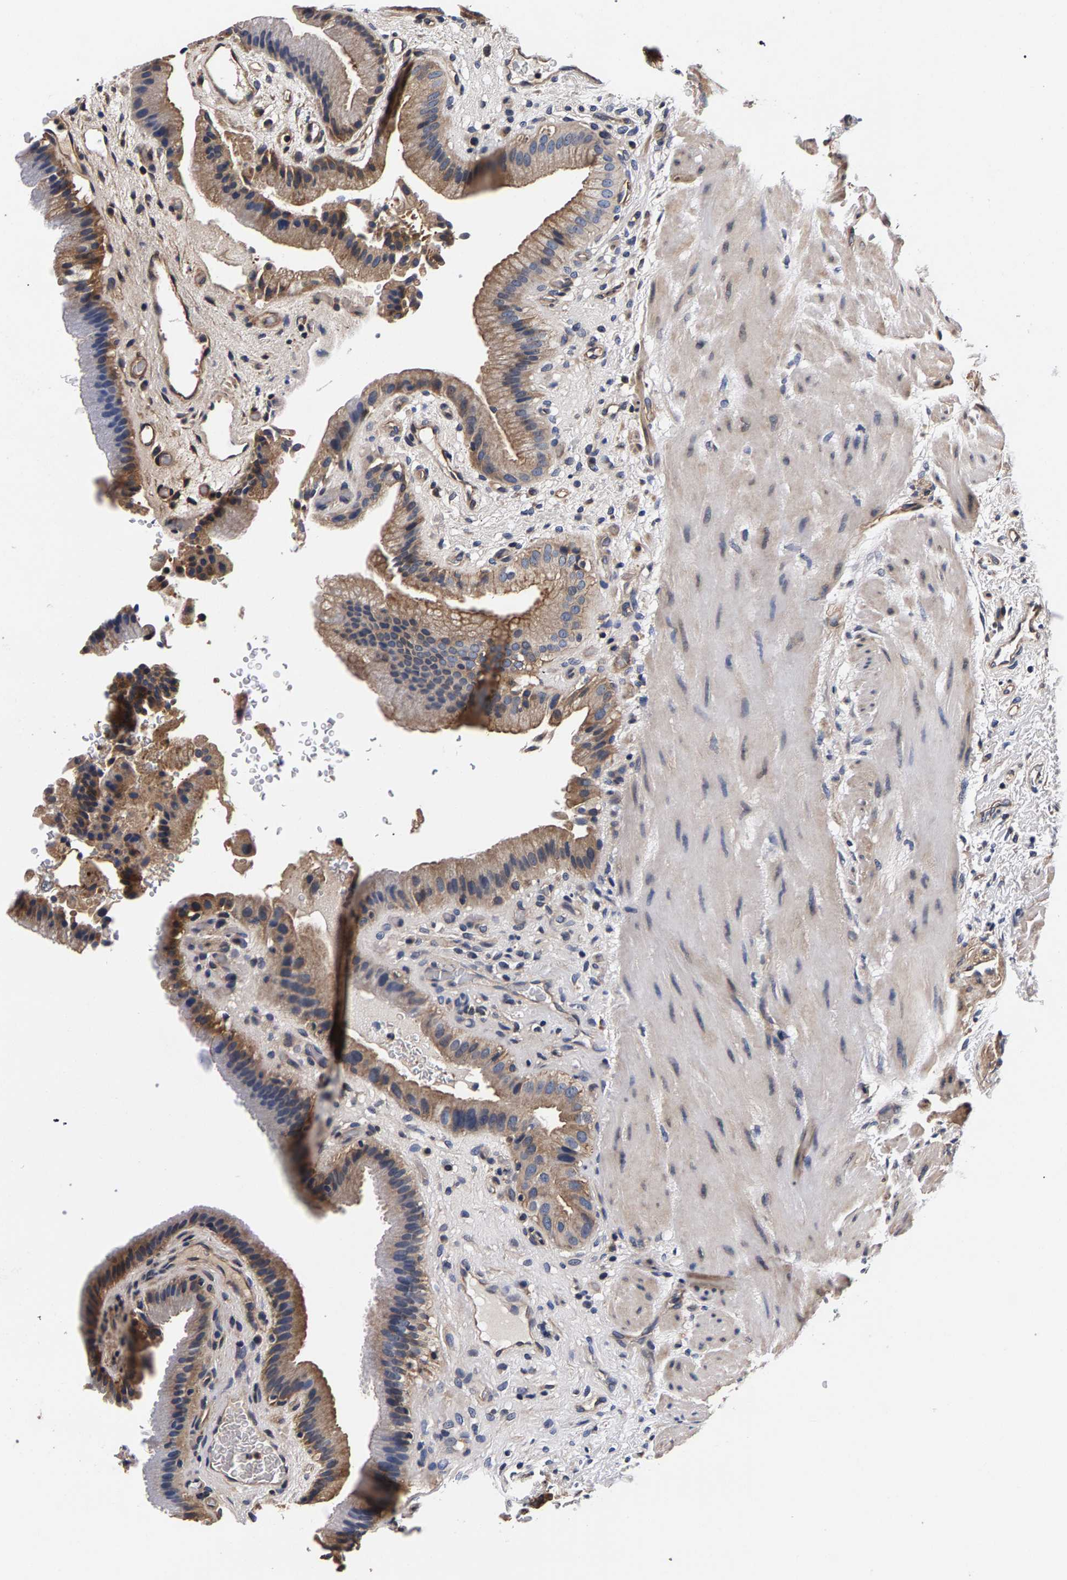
{"staining": {"intensity": "moderate", "quantity": ">75%", "location": "cytoplasmic/membranous"}, "tissue": "gallbladder", "cell_type": "Glandular cells", "image_type": "normal", "snomed": [{"axis": "morphology", "description": "Normal tissue, NOS"}, {"axis": "topography", "description": "Gallbladder"}], "caption": "This histopathology image demonstrates benign gallbladder stained with immunohistochemistry (IHC) to label a protein in brown. The cytoplasmic/membranous of glandular cells show moderate positivity for the protein. Nuclei are counter-stained blue.", "gene": "MARCHF7", "patient": {"sex": "male", "age": 49}}